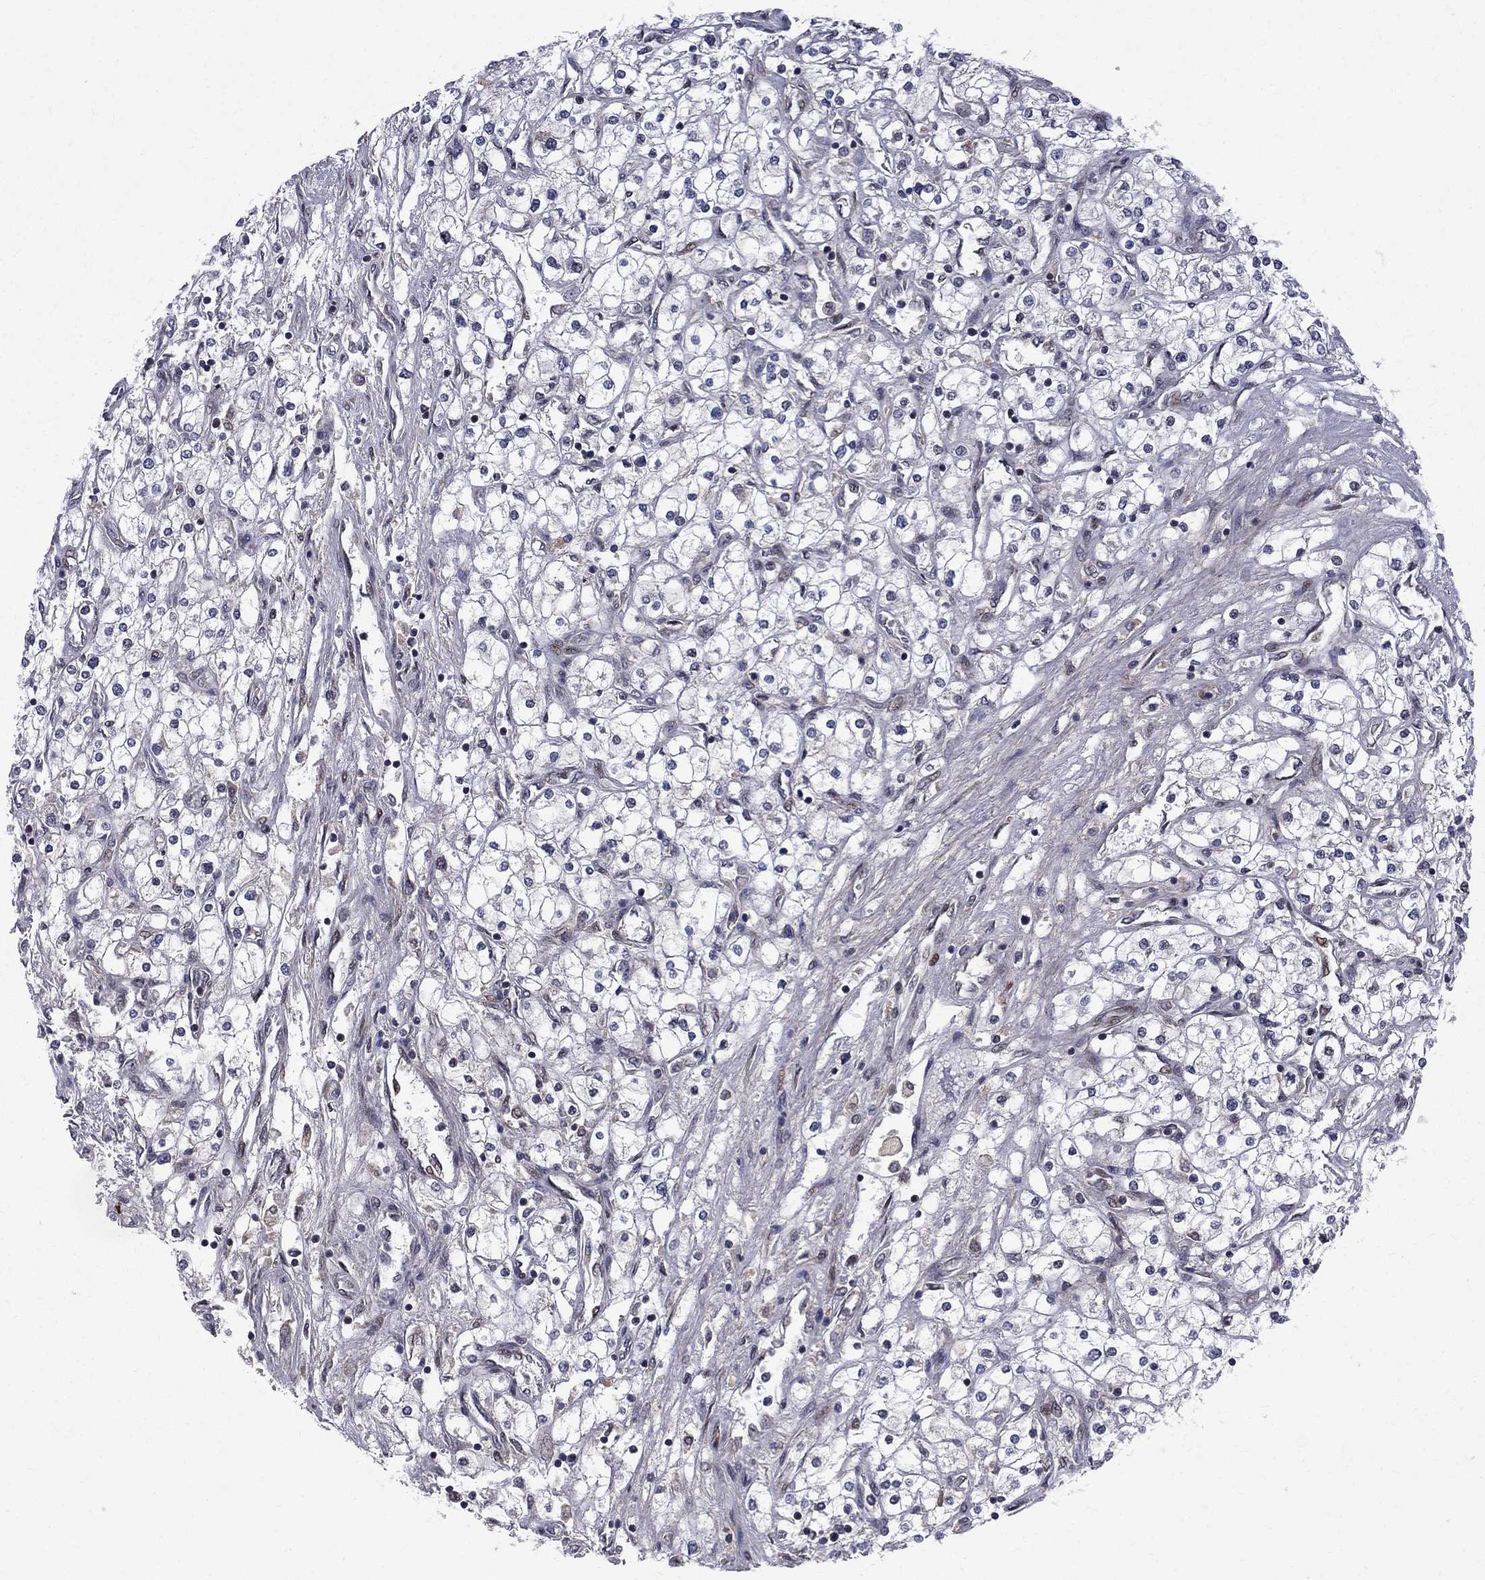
{"staining": {"intensity": "negative", "quantity": "none", "location": "none"}, "tissue": "renal cancer", "cell_type": "Tumor cells", "image_type": "cancer", "snomed": [{"axis": "morphology", "description": "Adenocarcinoma, NOS"}, {"axis": "topography", "description": "Kidney"}], "caption": "This is an immunohistochemistry photomicrograph of renal cancer (adenocarcinoma). There is no expression in tumor cells.", "gene": "CNOT11", "patient": {"sex": "male", "age": 80}}